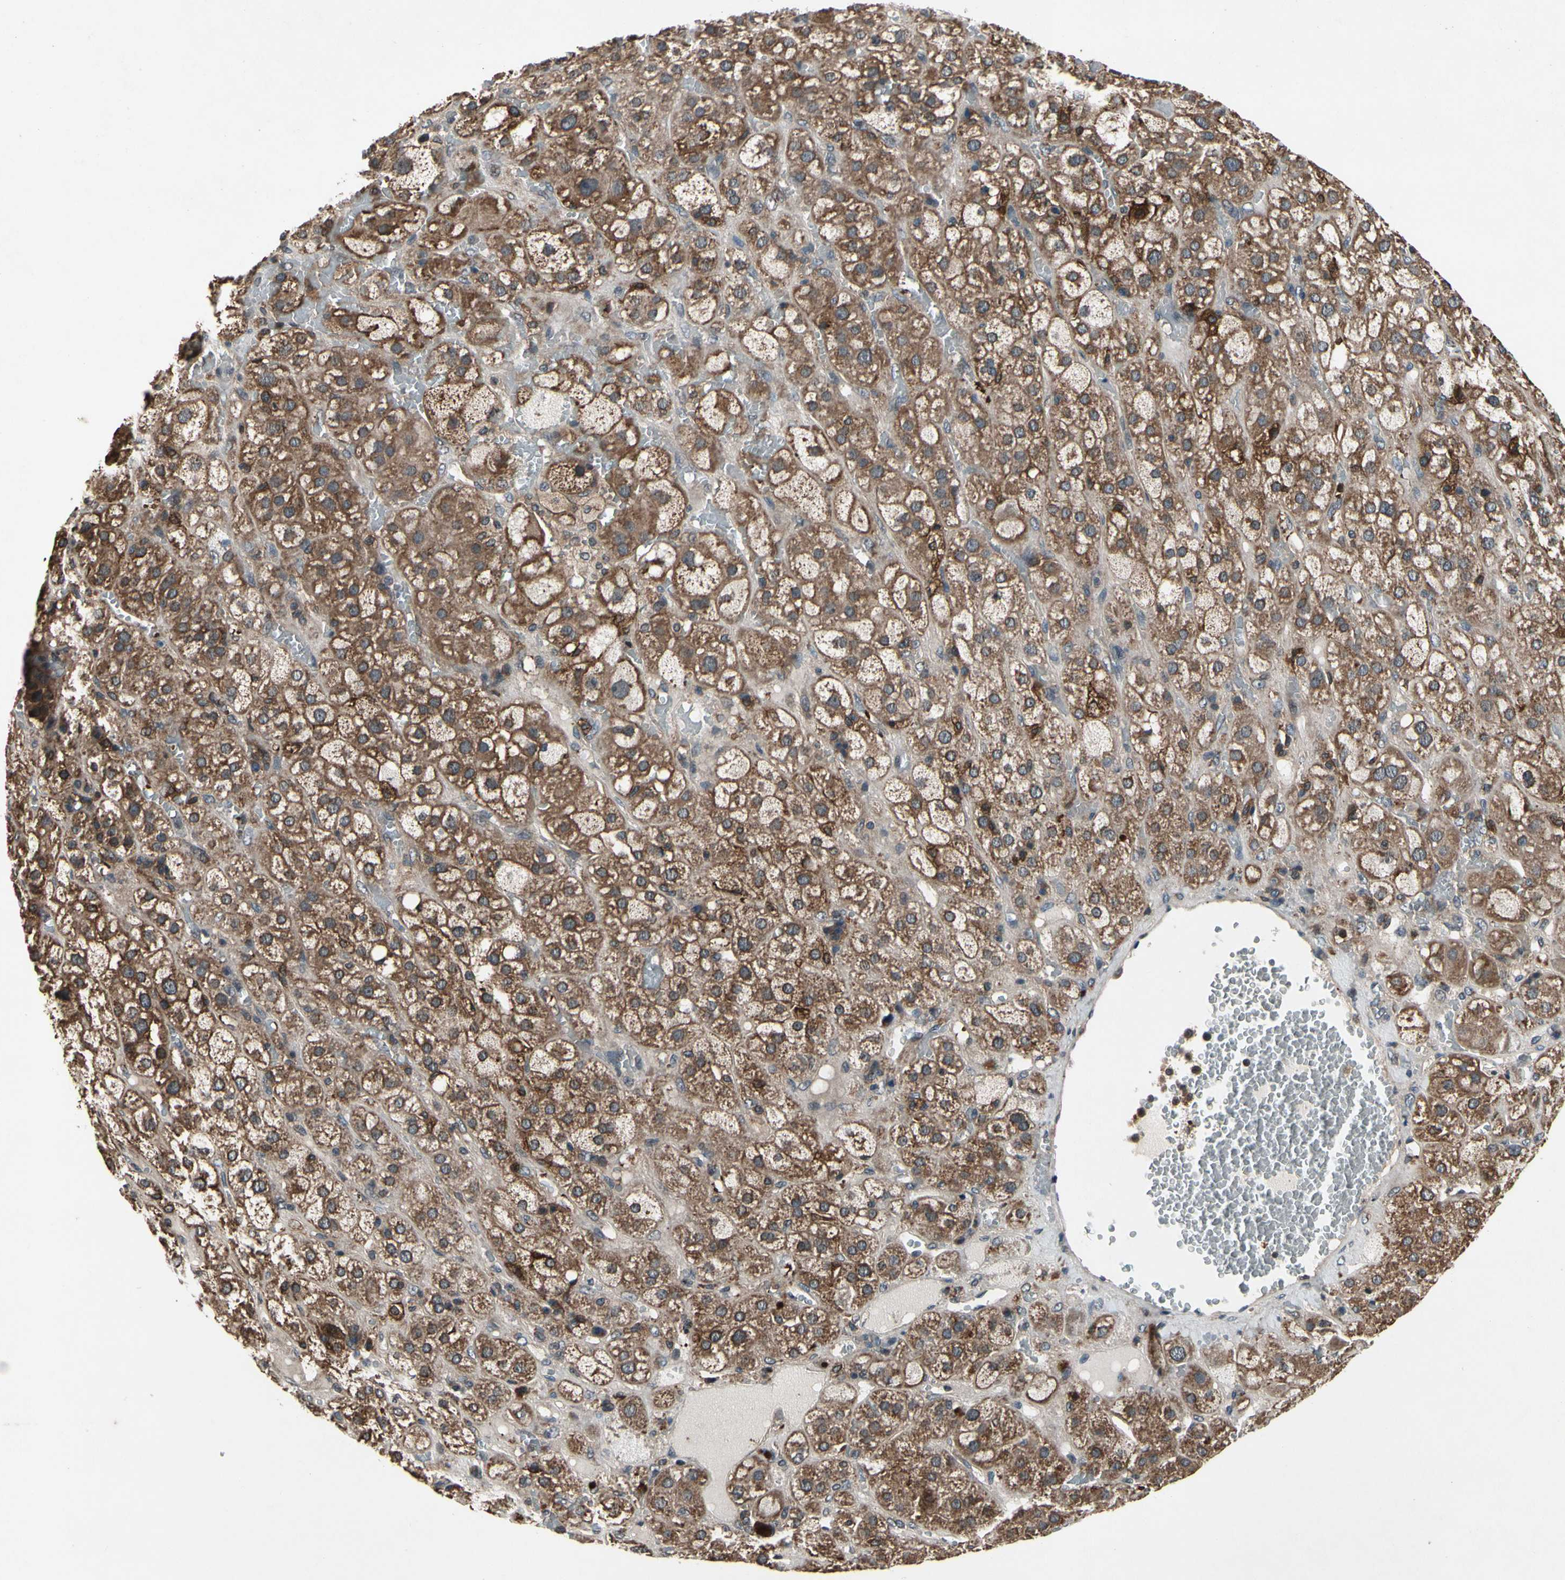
{"staining": {"intensity": "moderate", "quantity": ">75%", "location": "cytoplasmic/membranous"}, "tissue": "adrenal gland", "cell_type": "Glandular cells", "image_type": "normal", "snomed": [{"axis": "morphology", "description": "Normal tissue, NOS"}, {"axis": "topography", "description": "Adrenal gland"}], "caption": "Immunohistochemical staining of unremarkable human adrenal gland reveals medium levels of moderate cytoplasmic/membranous expression in about >75% of glandular cells.", "gene": "MBTPS2", "patient": {"sex": "female", "age": 47}}